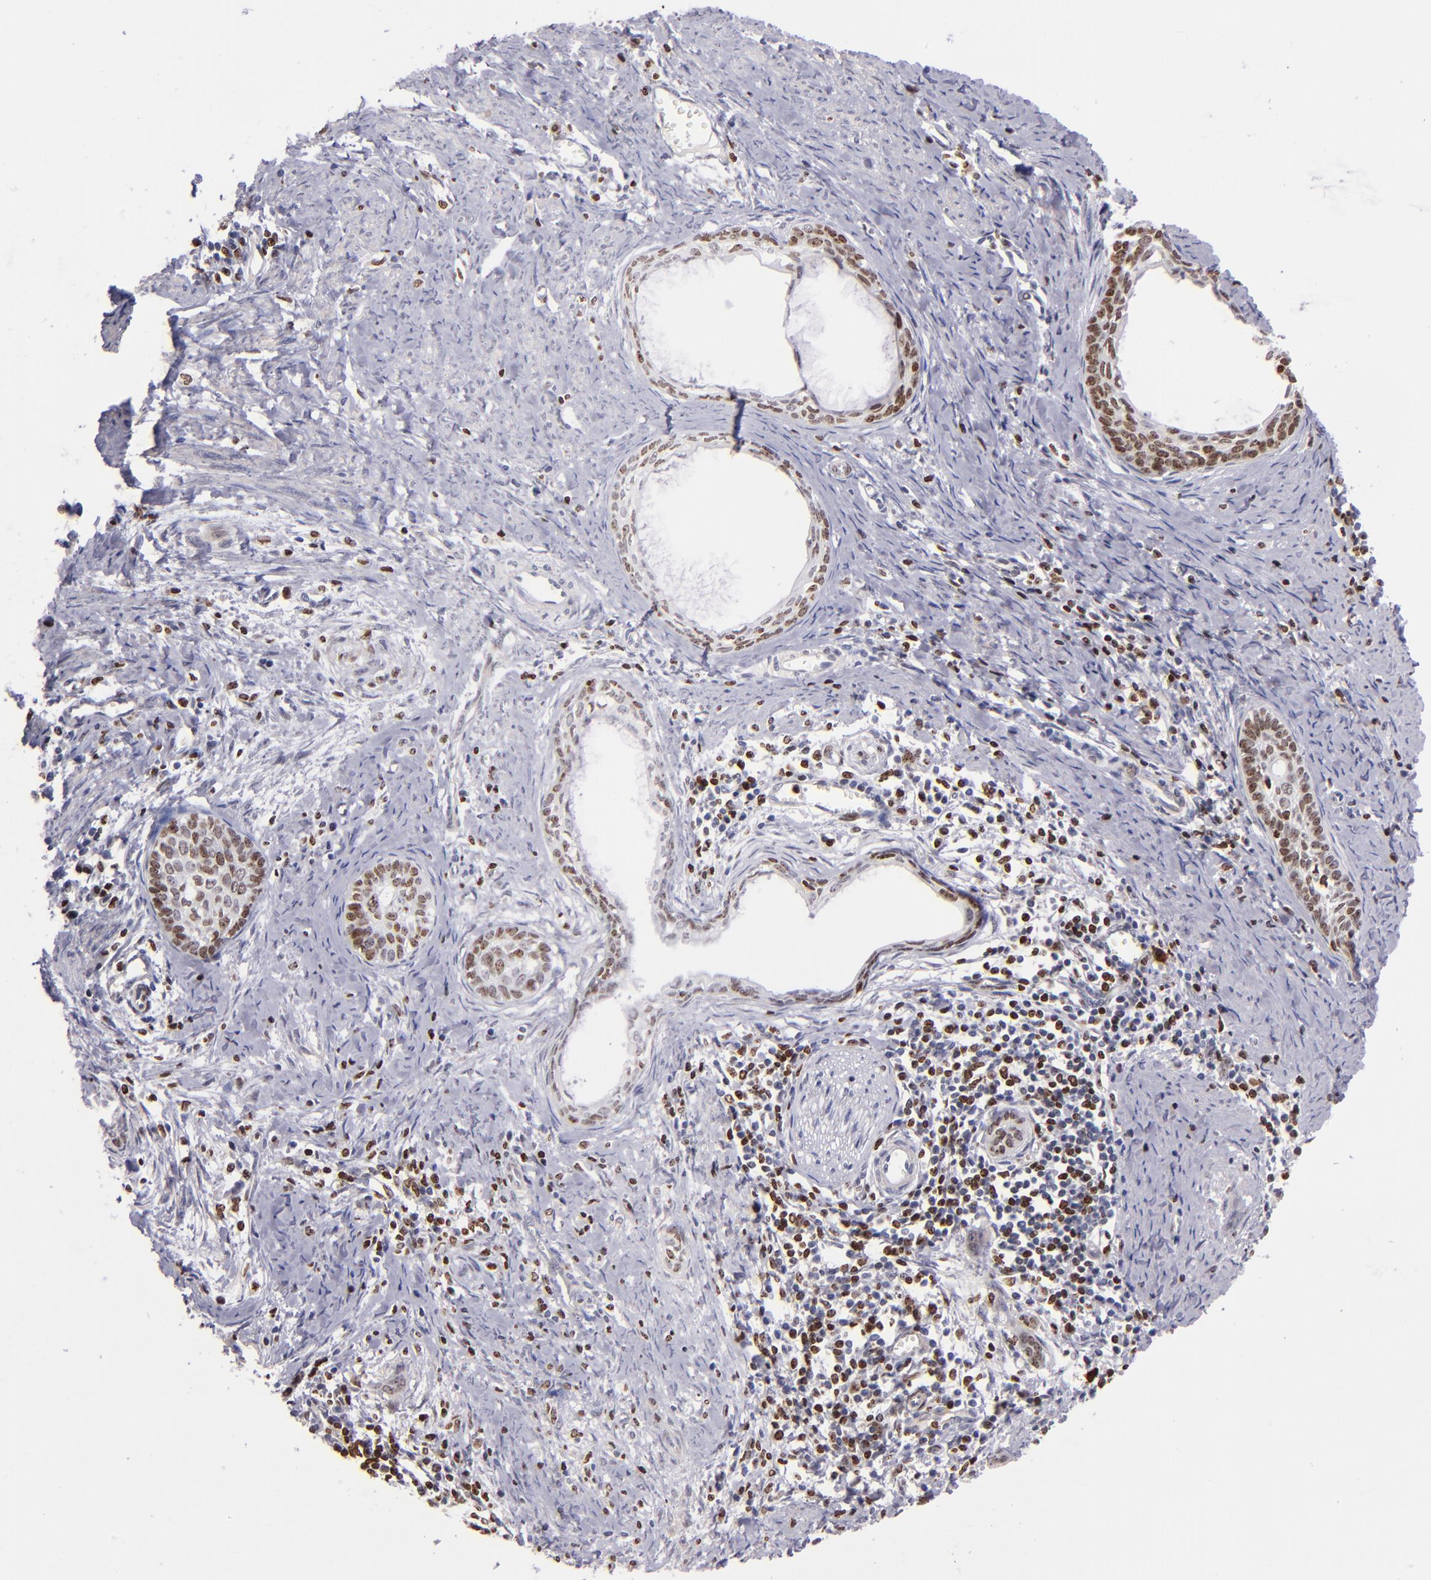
{"staining": {"intensity": "moderate", "quantity": ">75%", "location": "nuclear"}, "tissue": "cervical cancer", "cell_type": "Tumor cells", "image_type": "cancer", "snomed": [{"axis": "morphology", "description": "Squamous cell carcinoma, NOS"}, {"axis": "topography", "description": "Cervix"}], "caption": "DAB immunohistochemical staining of squamous cell carcinoma (cervical) demonstrates moderate nuclear protein positivity in about >75% of tumor cells. Nuclei are stained in blue.", "gene": "CDKL5", "patient": {"sex": "female", "age": 33}}